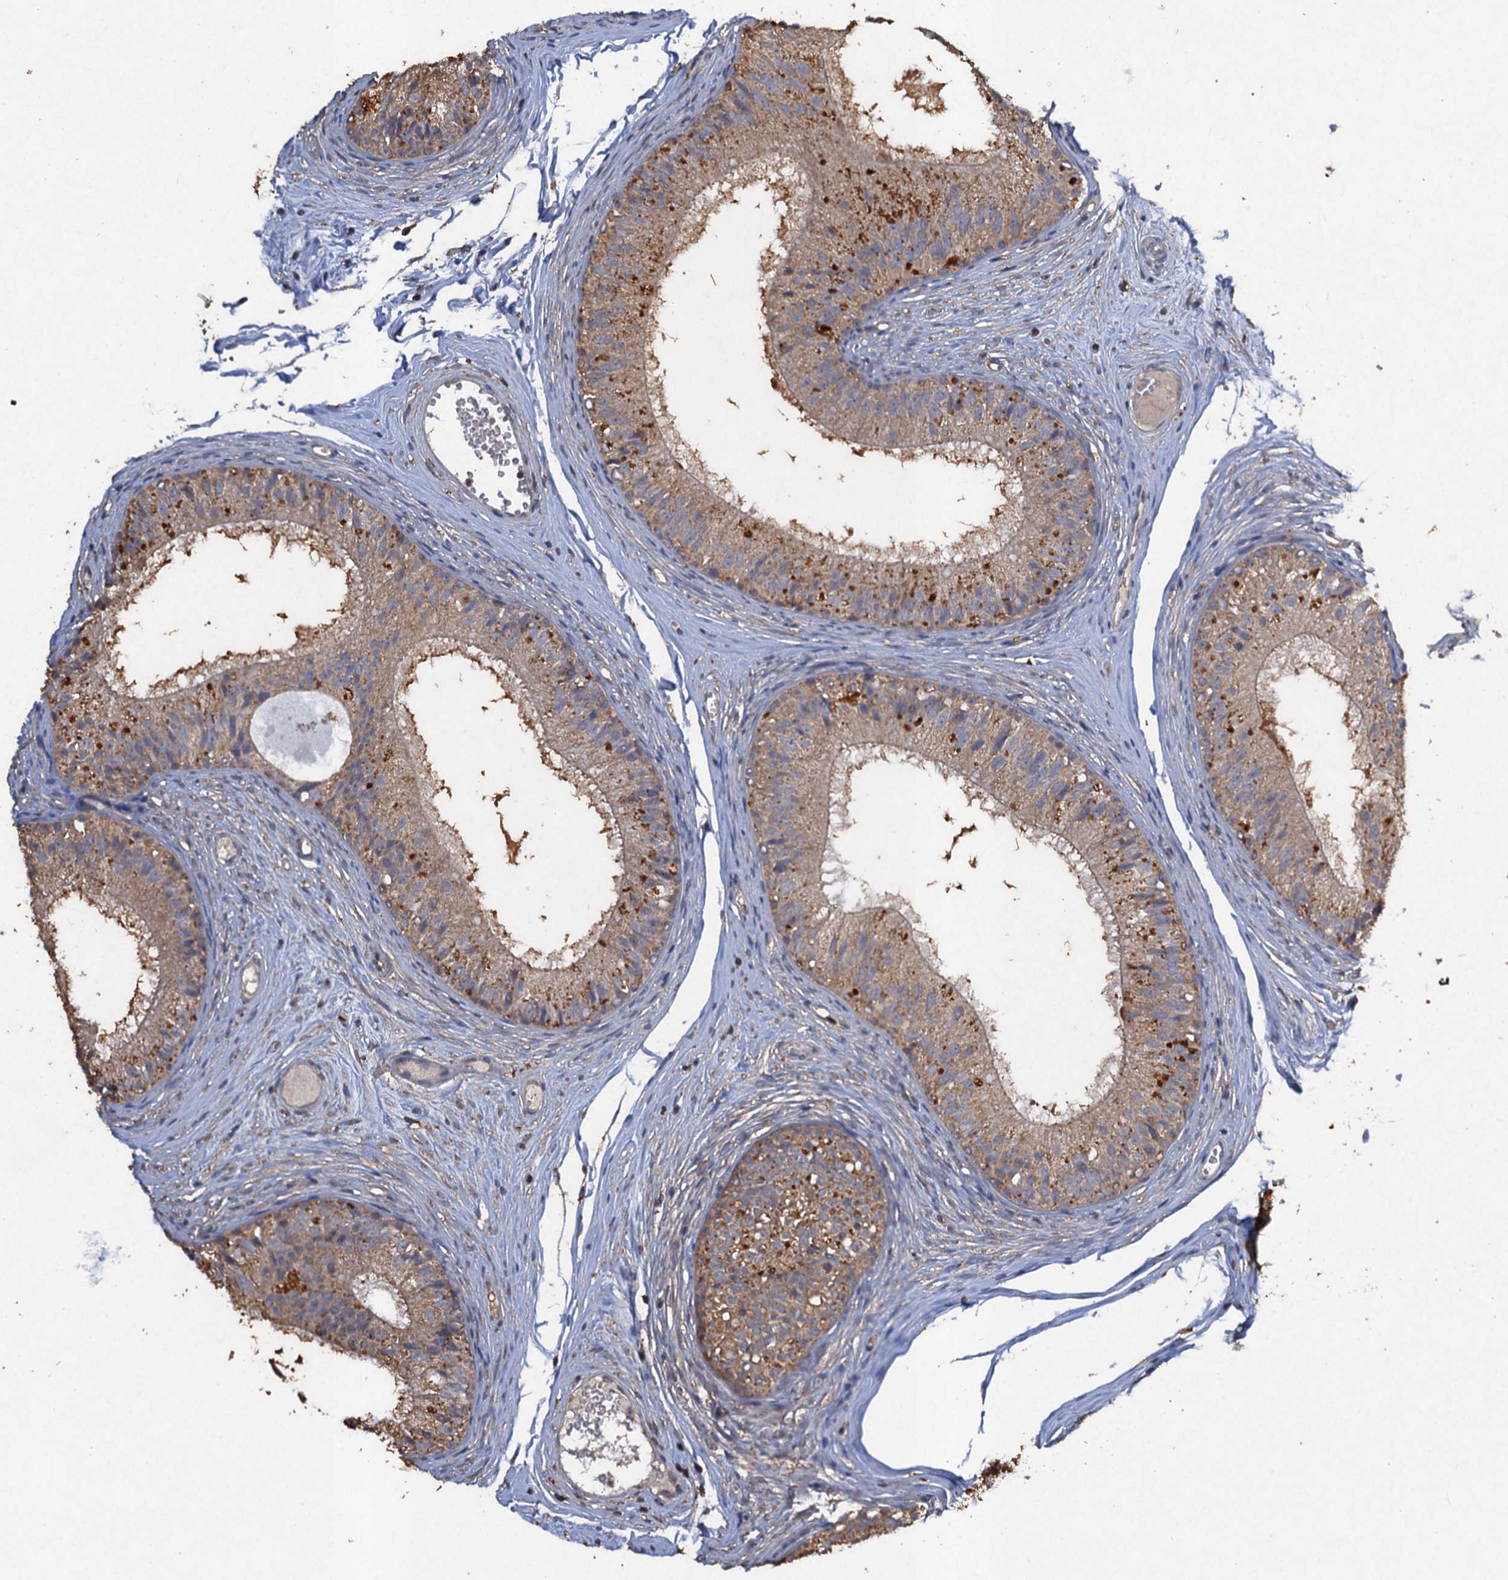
{"staining": {"intensity": "weak", "quantity": "25%-75%", "location": "cytoplasmic/membranous"}, "tissue": "epididymis", "cell_type": "Glandular cells", "image_type": "normal", "snomed": [{"axis": "morphology", "description": "Normal tissue, NOS"}, {"axis": "morphology", "description": "Seminoma in situ"}, {"axis": "topography", "description": "Testis"}, {"axis": "topography", "description": "Epididymis"}], "caption": "Immunohistochemical staining of unremarkable epididymis reveals weak cytoplasmic/membranous protein staining in approximately 25%-75% of glandular cells.", "gene": "SCUBE3", "patient": {"sex": "male", "age": 28}}